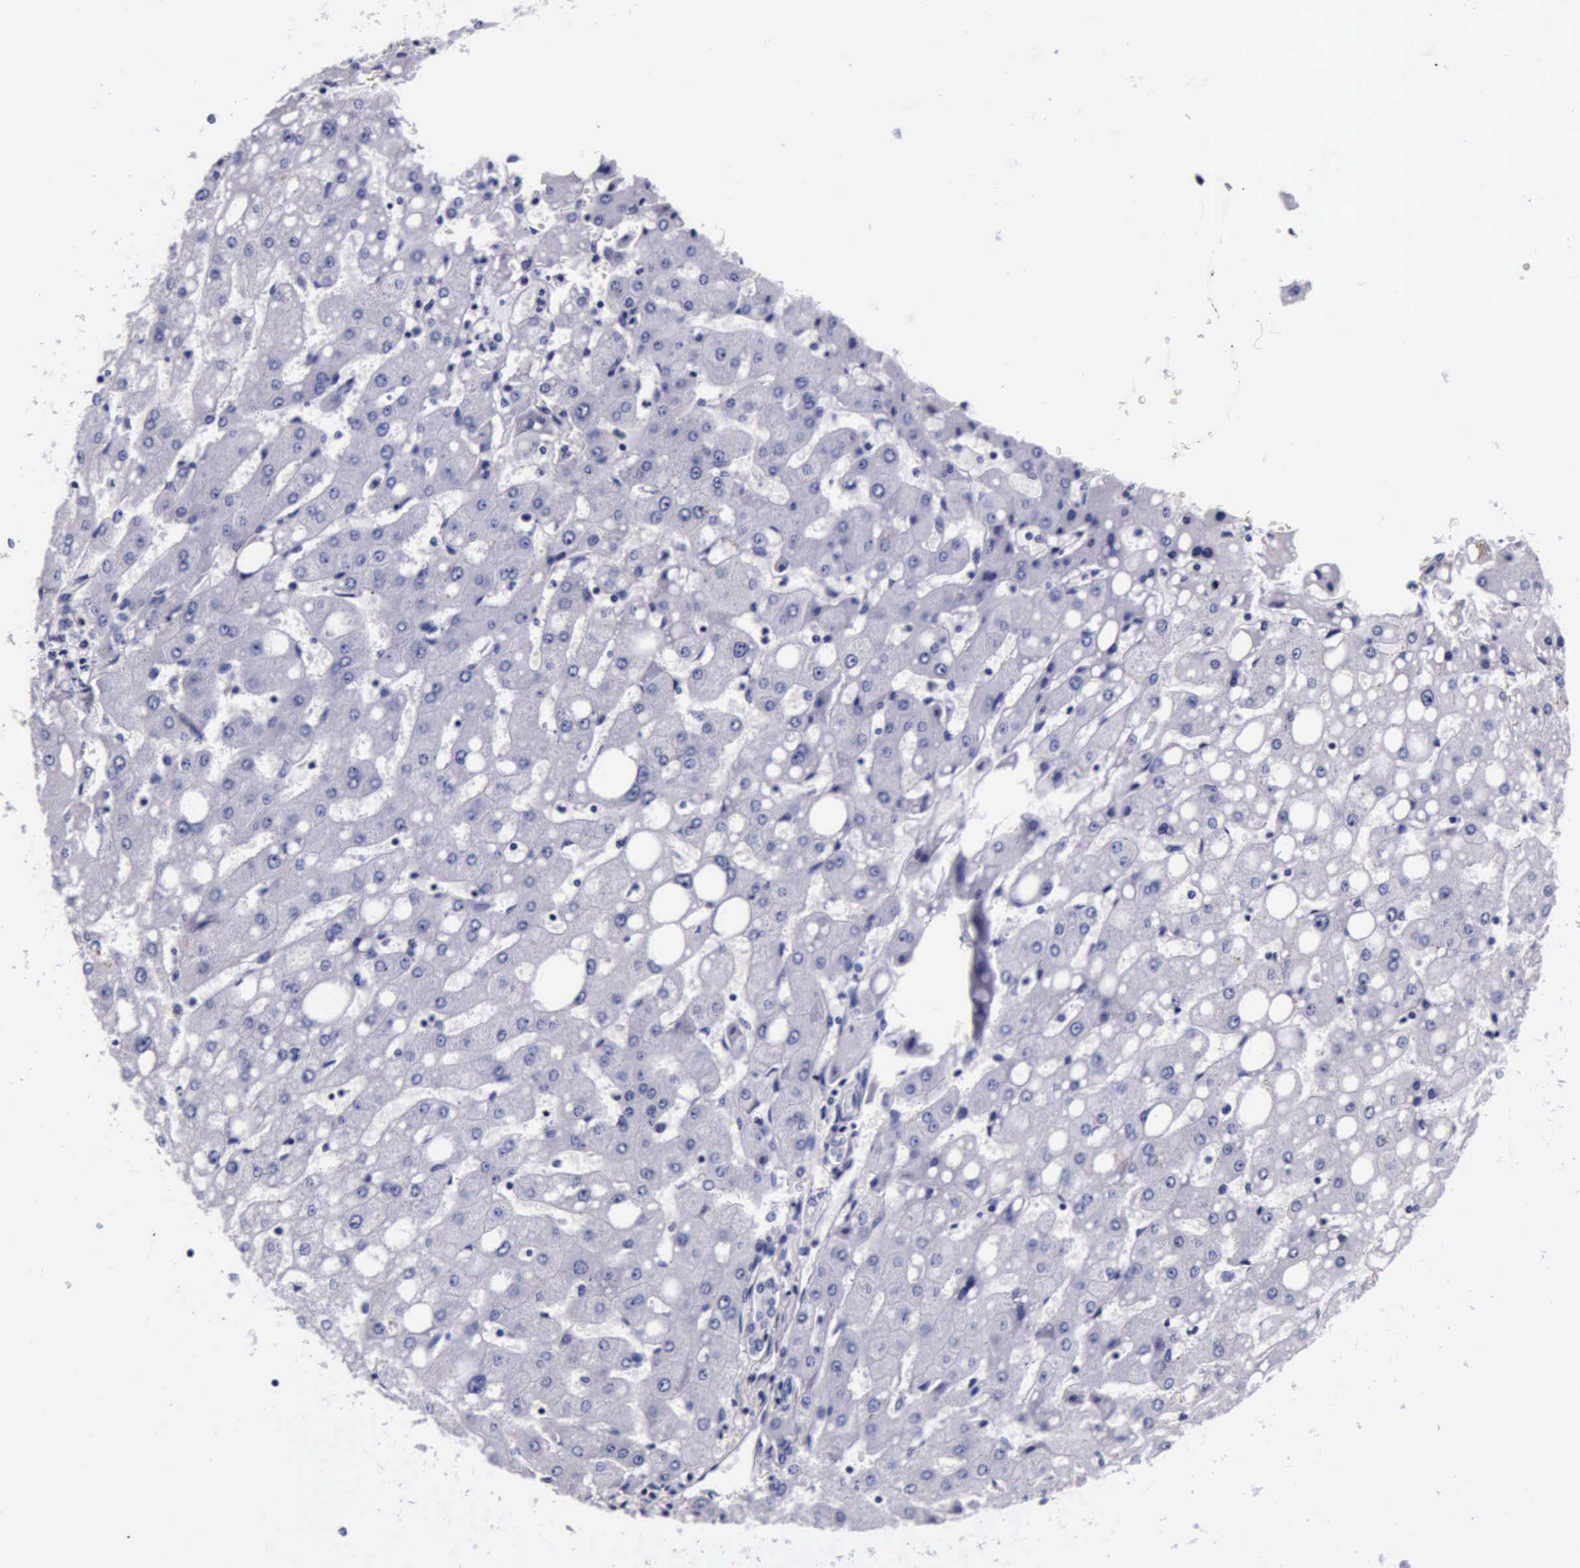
{"staining": {"intensity": "negative", "quantity": "none", "location": "none"}, "tissue": "liver", "cell_type": "Cholangiocytes", "image_type": "normal", "snomed": [{"axis": "morphology", "description": "Normal tissue, NOS"}, {"axis": "topography", "description": "Liver"}], "caption": "Immunohistochemistry image of normal liver: human liver stained with DAB (3,3'-diaminobenzidine) displays no significant protein positivity in cholangiocytes.", "gene": "DGCR2", "patient": {"sex": "male", "age": 49}}